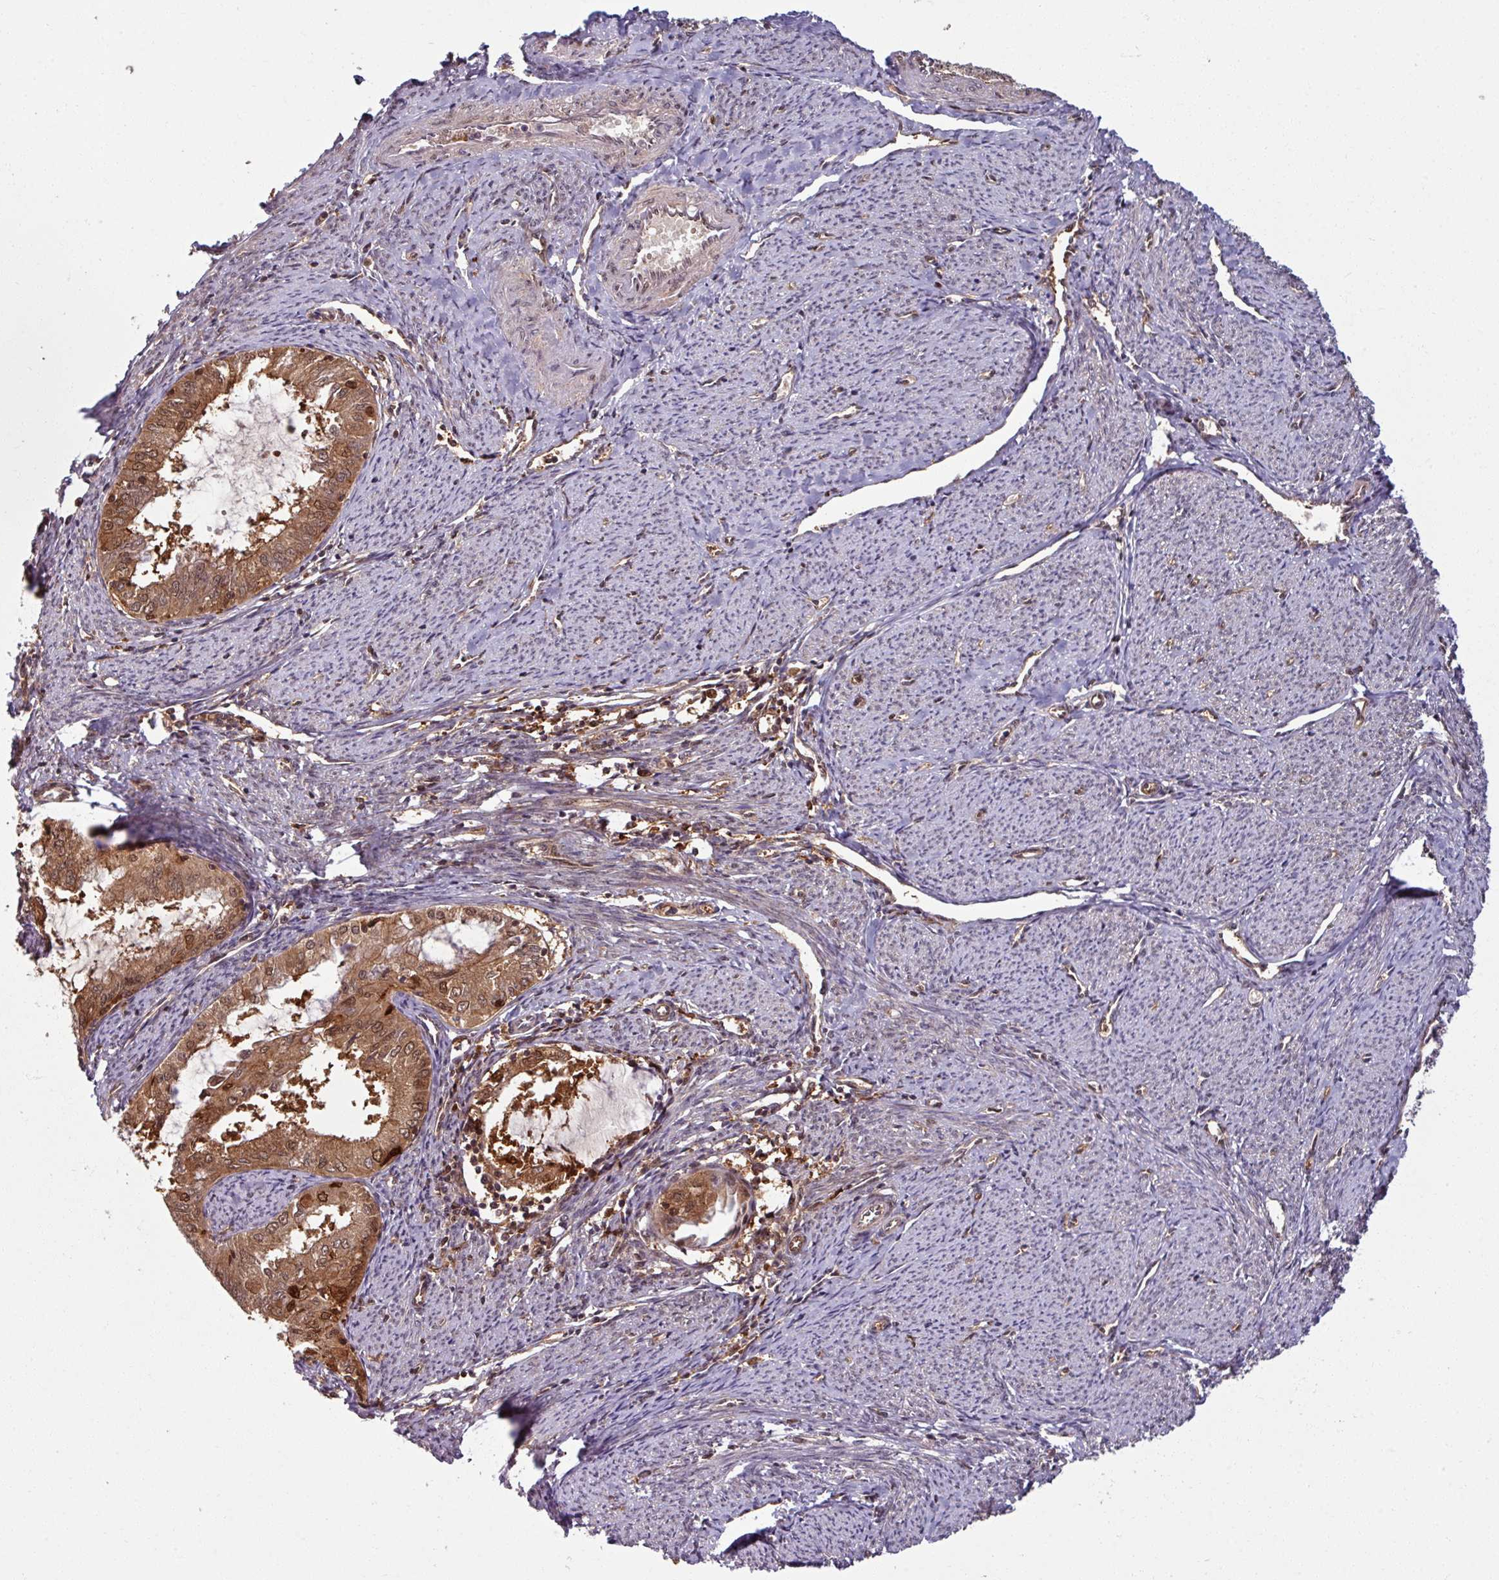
{"staining": {"intensity": "moderate", "quantity": ">75%", "location": "cytoplasmic/membranous,nuclear"}, "tissue": "endometrial cancer", "cell_type": "Tumor cells", "image_type": "cancer", "snomed": [{"axis": "morphology", "description": "Adenocarcinoma, NOS"}, {"axis": "topography", "description": "Endometrium"}], "caption": "A brown stain highlights moderate cytoplasmic/membranous and nuclear expression of a protein in endometrial cancer (adenocarcinoma) tumor cells.", "gene": "KCTD11", "patient": {"sex": "female", "age": 70}}